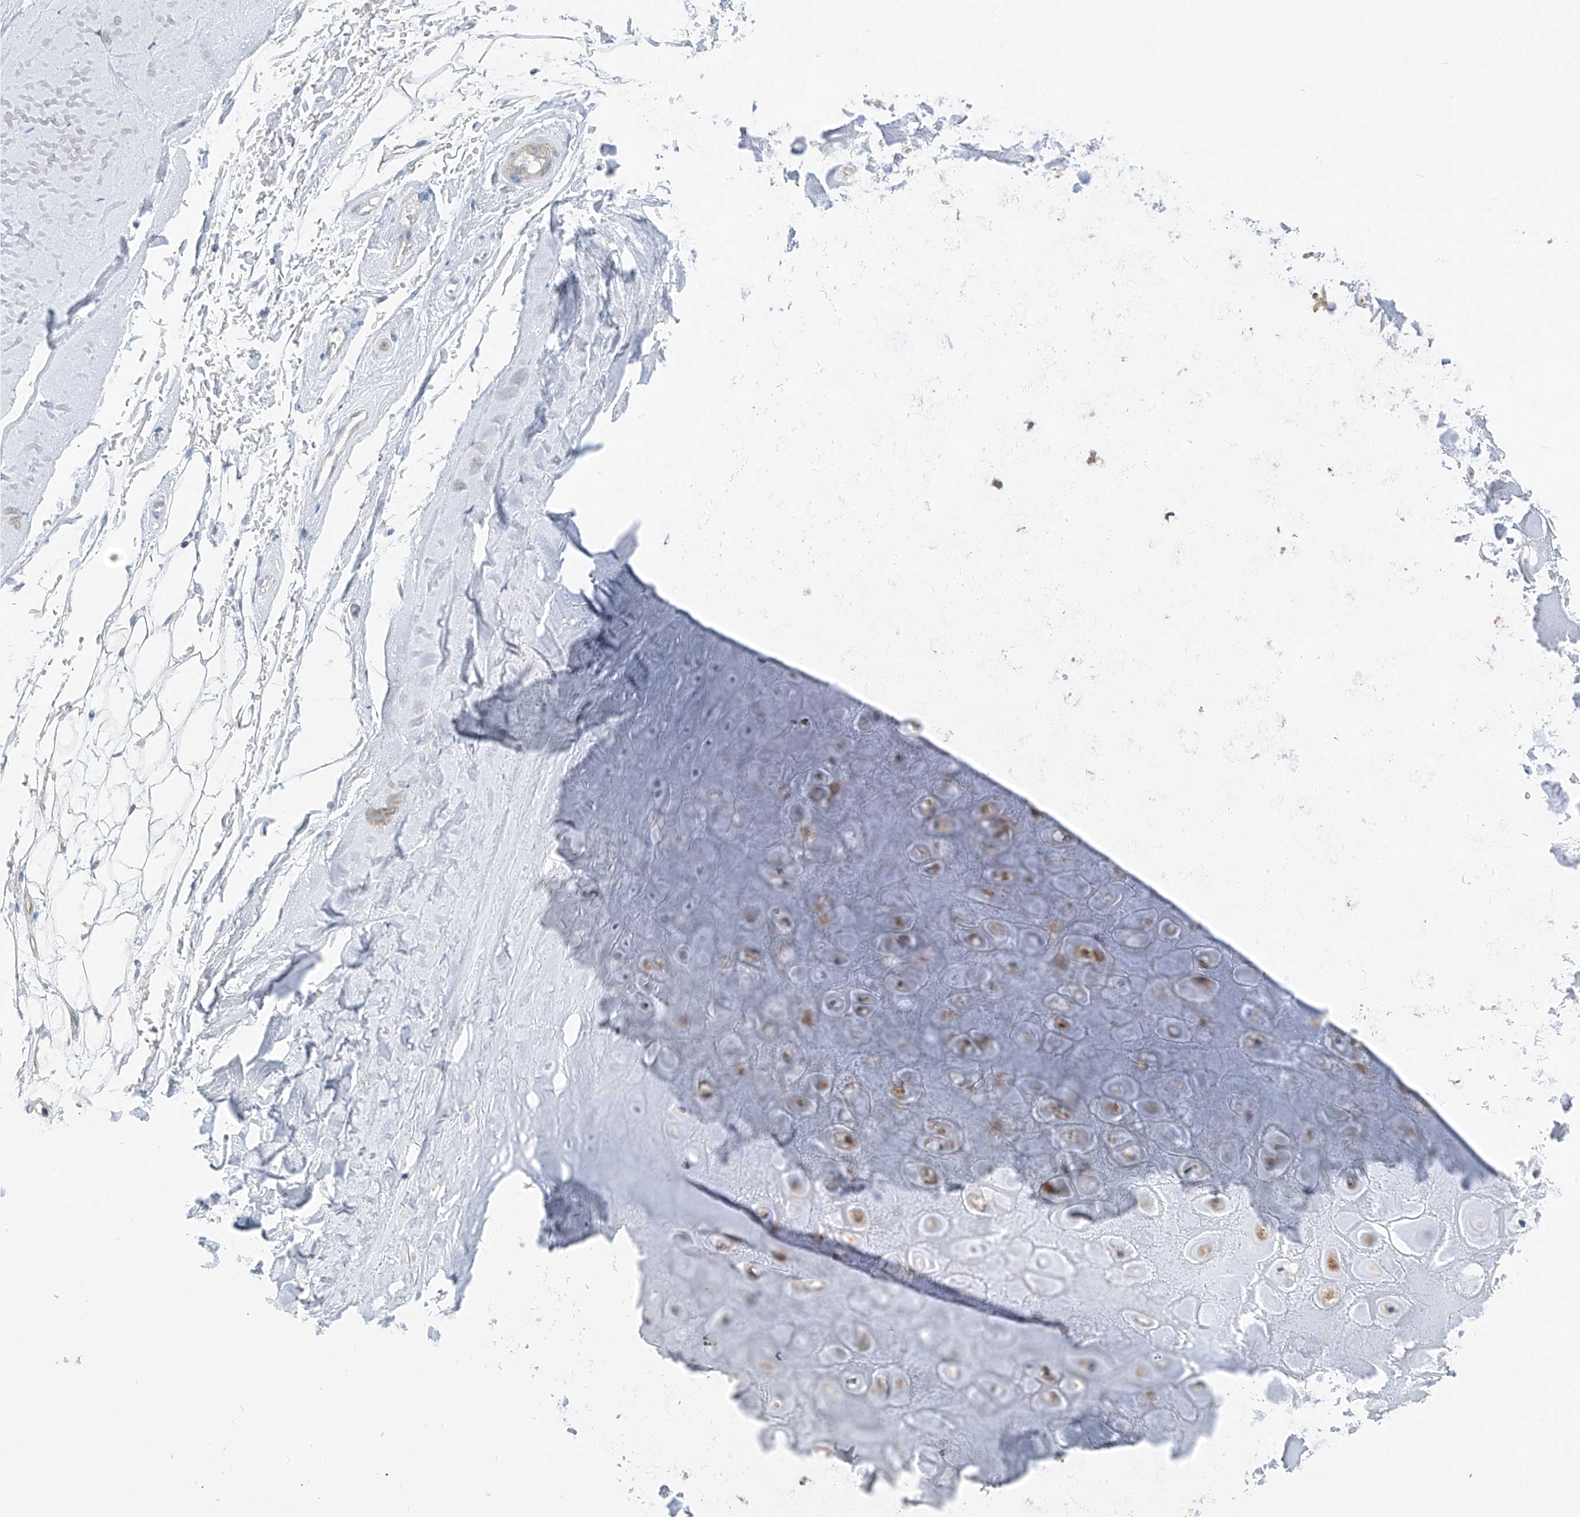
{"staining": {"intensity": "negative", "quantity": "none", "location": "none"}, "tissue": "adipose tissue", "cell_type": "Adipocytes", "image_type": "normal", "snomed": [{"axis": "morphology", "description": "Normal tissue, NOS"}, {"axis": "morphology", "description": "Basal cell carcinoma"}, {"axis": "topography", "description": "Skin"}], "caption": "Protein analysis of benign adipose tissue exhibits no significant positivity in adipocytes.", "gene": "SYN3", "patient": {"sex": "female", "age": 89}}